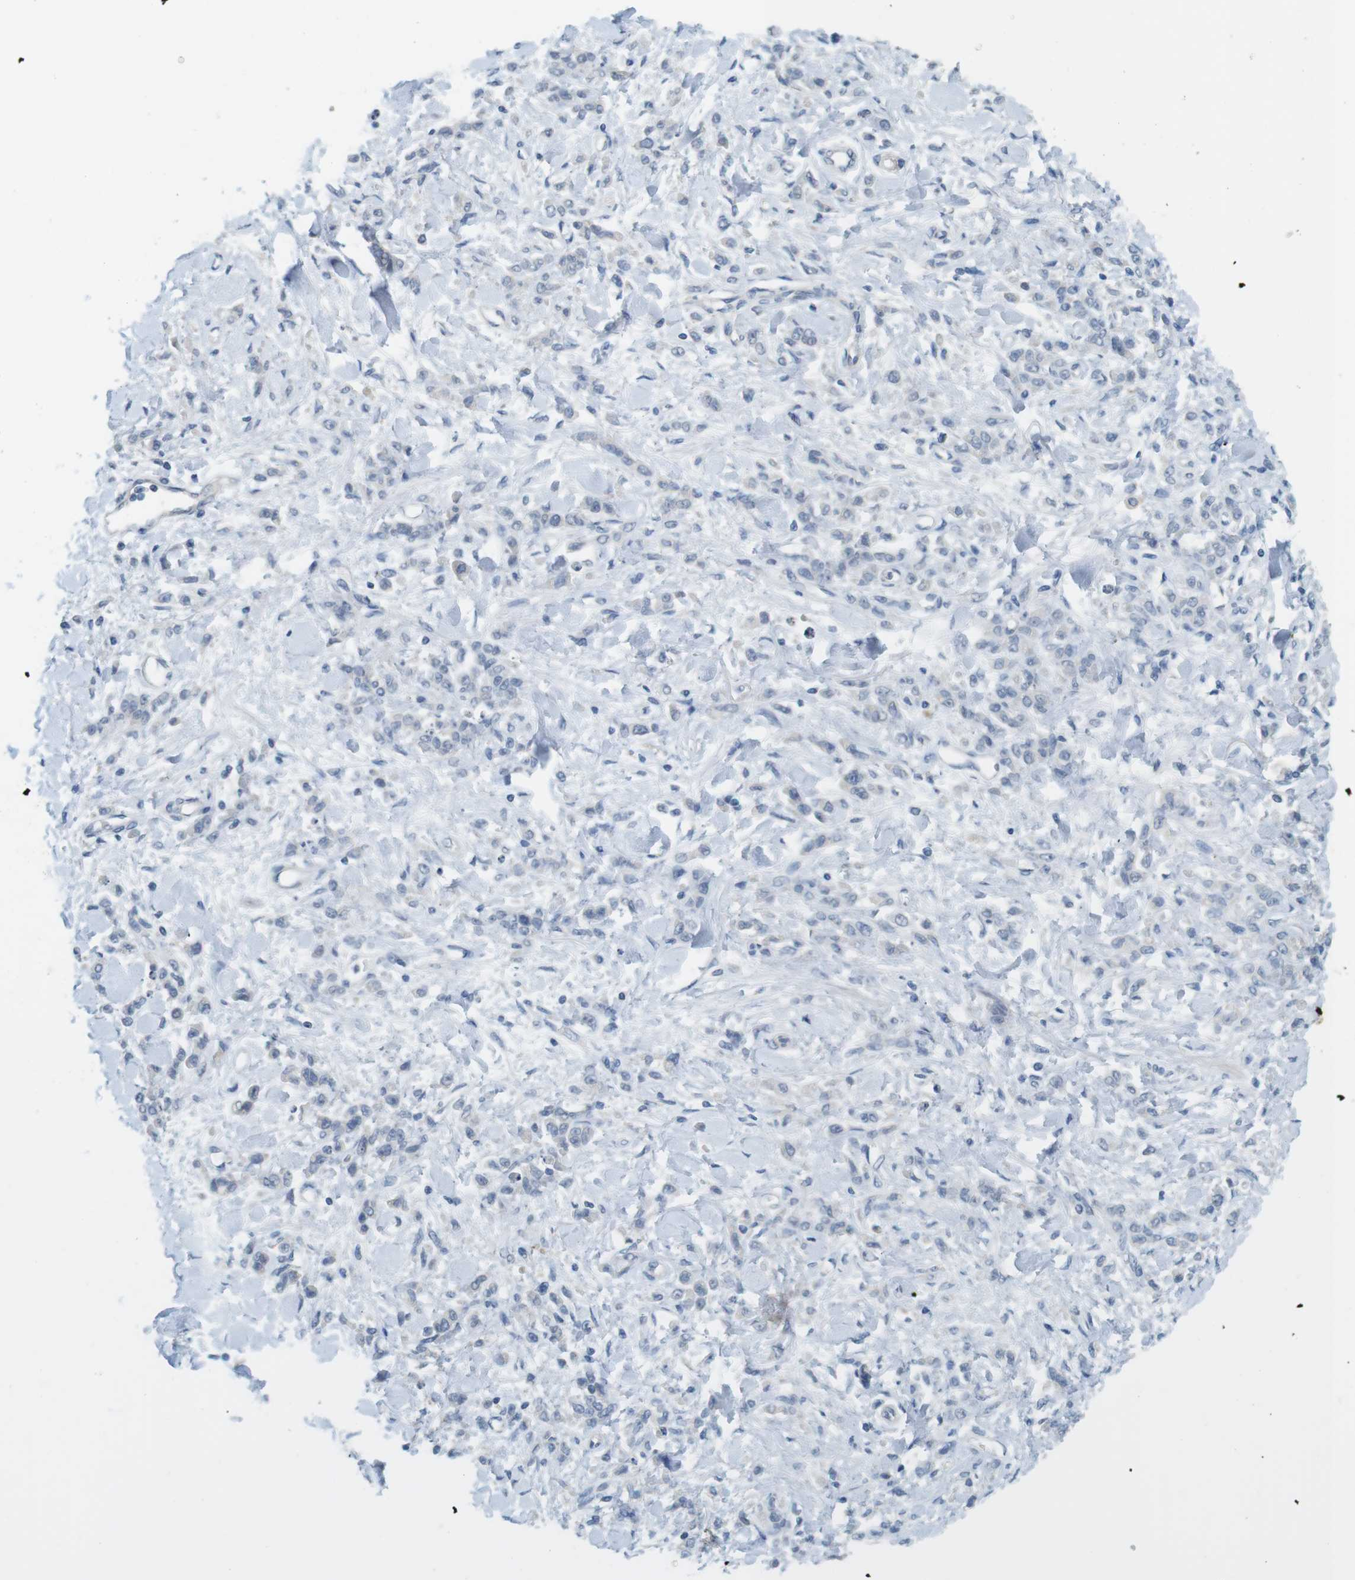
{"staining": {"intensity": "negative", "quantity": "none", "location": "none"}, "tissue": "stomach cancer", "cell_type": "Tumor cells", "image_type": "cancer", "snomed": [{"axis": "morphology", "description": "Normal tissue, NOS"}, {"axis": "morphology", "description": "Adenocarcinoma, NOS"}, {"axis": "topography", "description": "Stomach"}], "caption": "IHC of stomach cancer displays no staining in tumor cells.", "gene": "MUC5B", "patient": {"sex": "male", "age": 82}}